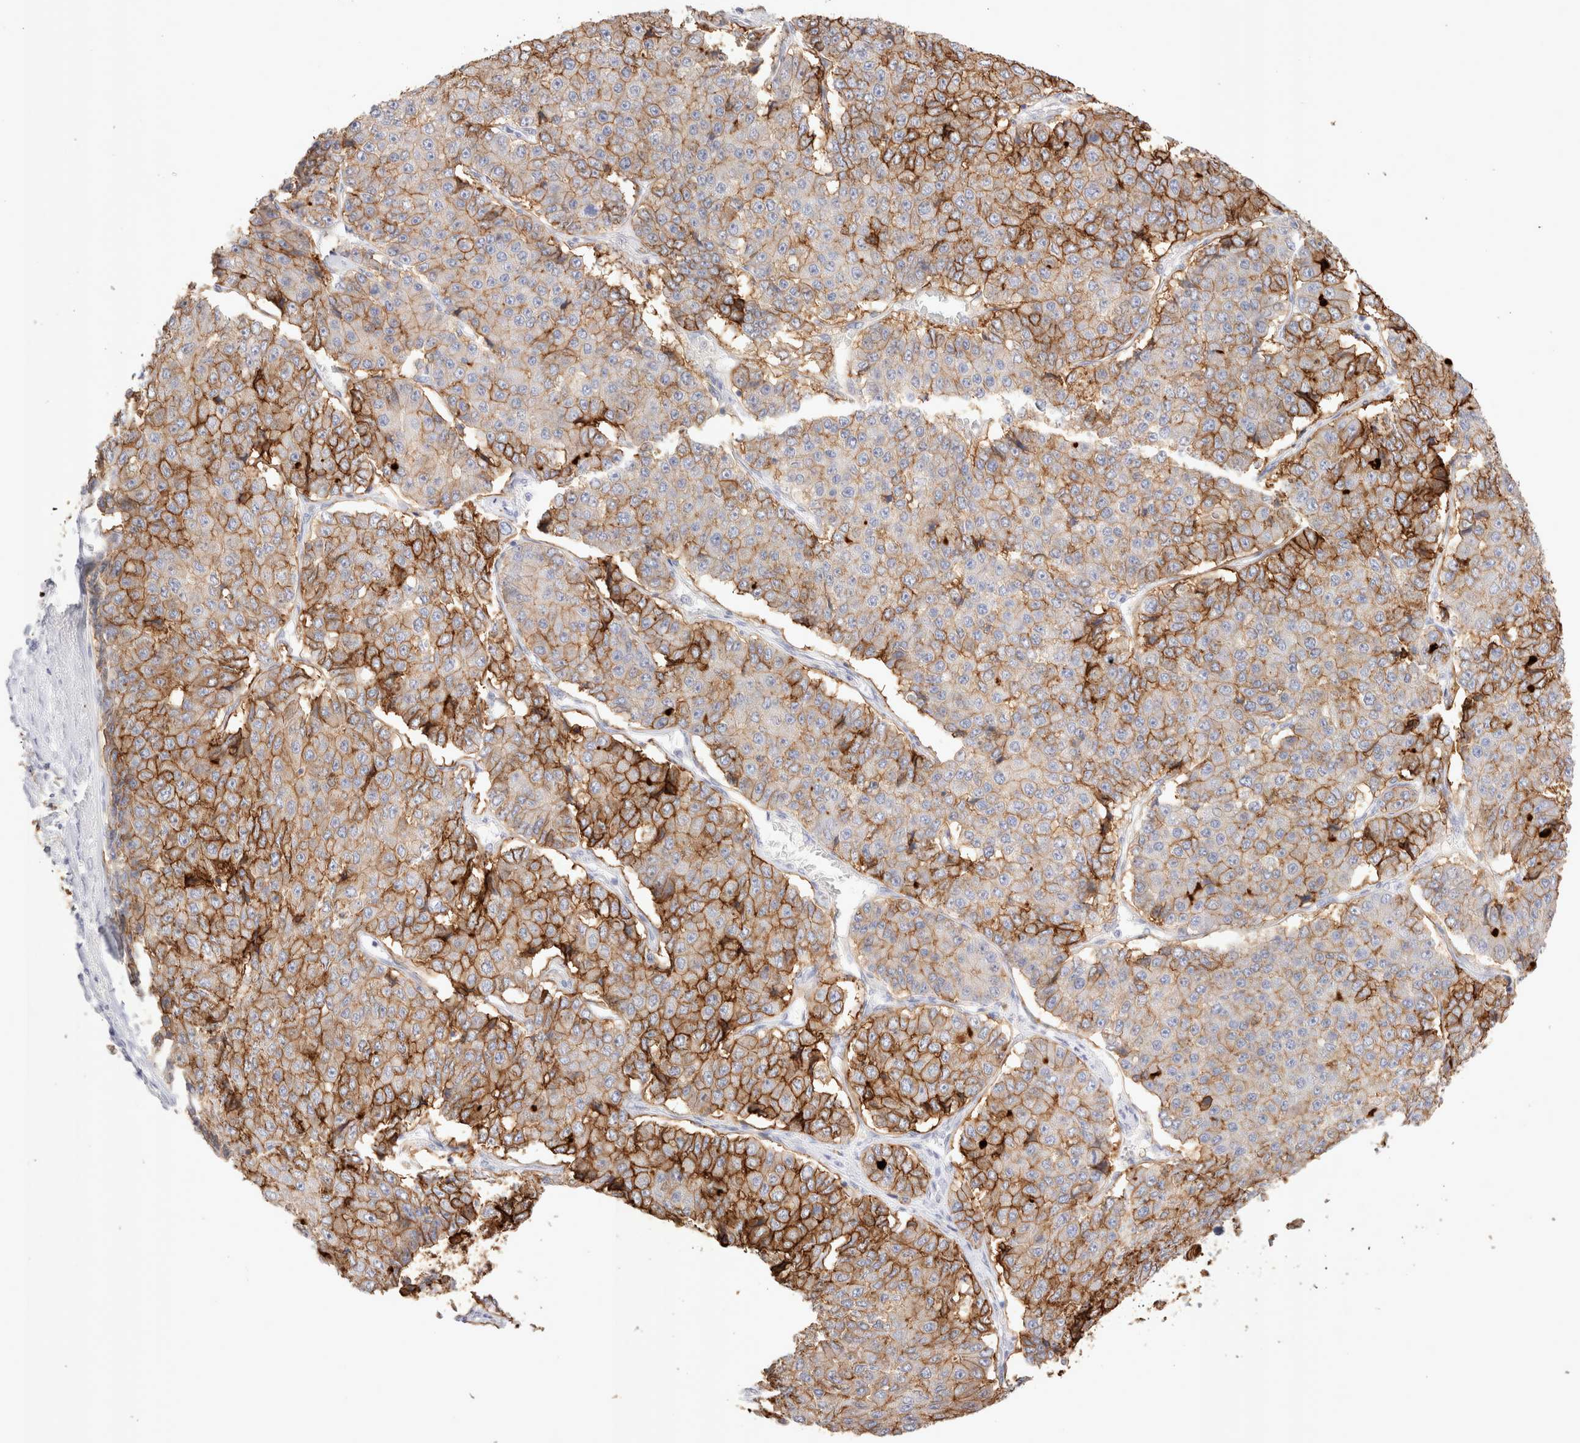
{"staining": {"intensity": "strong", "quantity": "25%-75%", "location": "cytoplasmic/membranous"}, "tissue": "pancreatic cancer", "cell_type": "Tumor cells", "image_type": "cancer", "snomed": [{"axis": "morphology", "description": "Adenocarcinoma, NOS"}, {"axis": "topography", "description": "Pancreas"}], "caption": "This micrograph reveals IHC staining of human pancreatic adenocarcinoma, with high strong cytoplasmic/membranous positivity in about 25%-75% of tumor cells.", "gene": "EPCAM", "patient": {"sex": "male", "age": 50}}